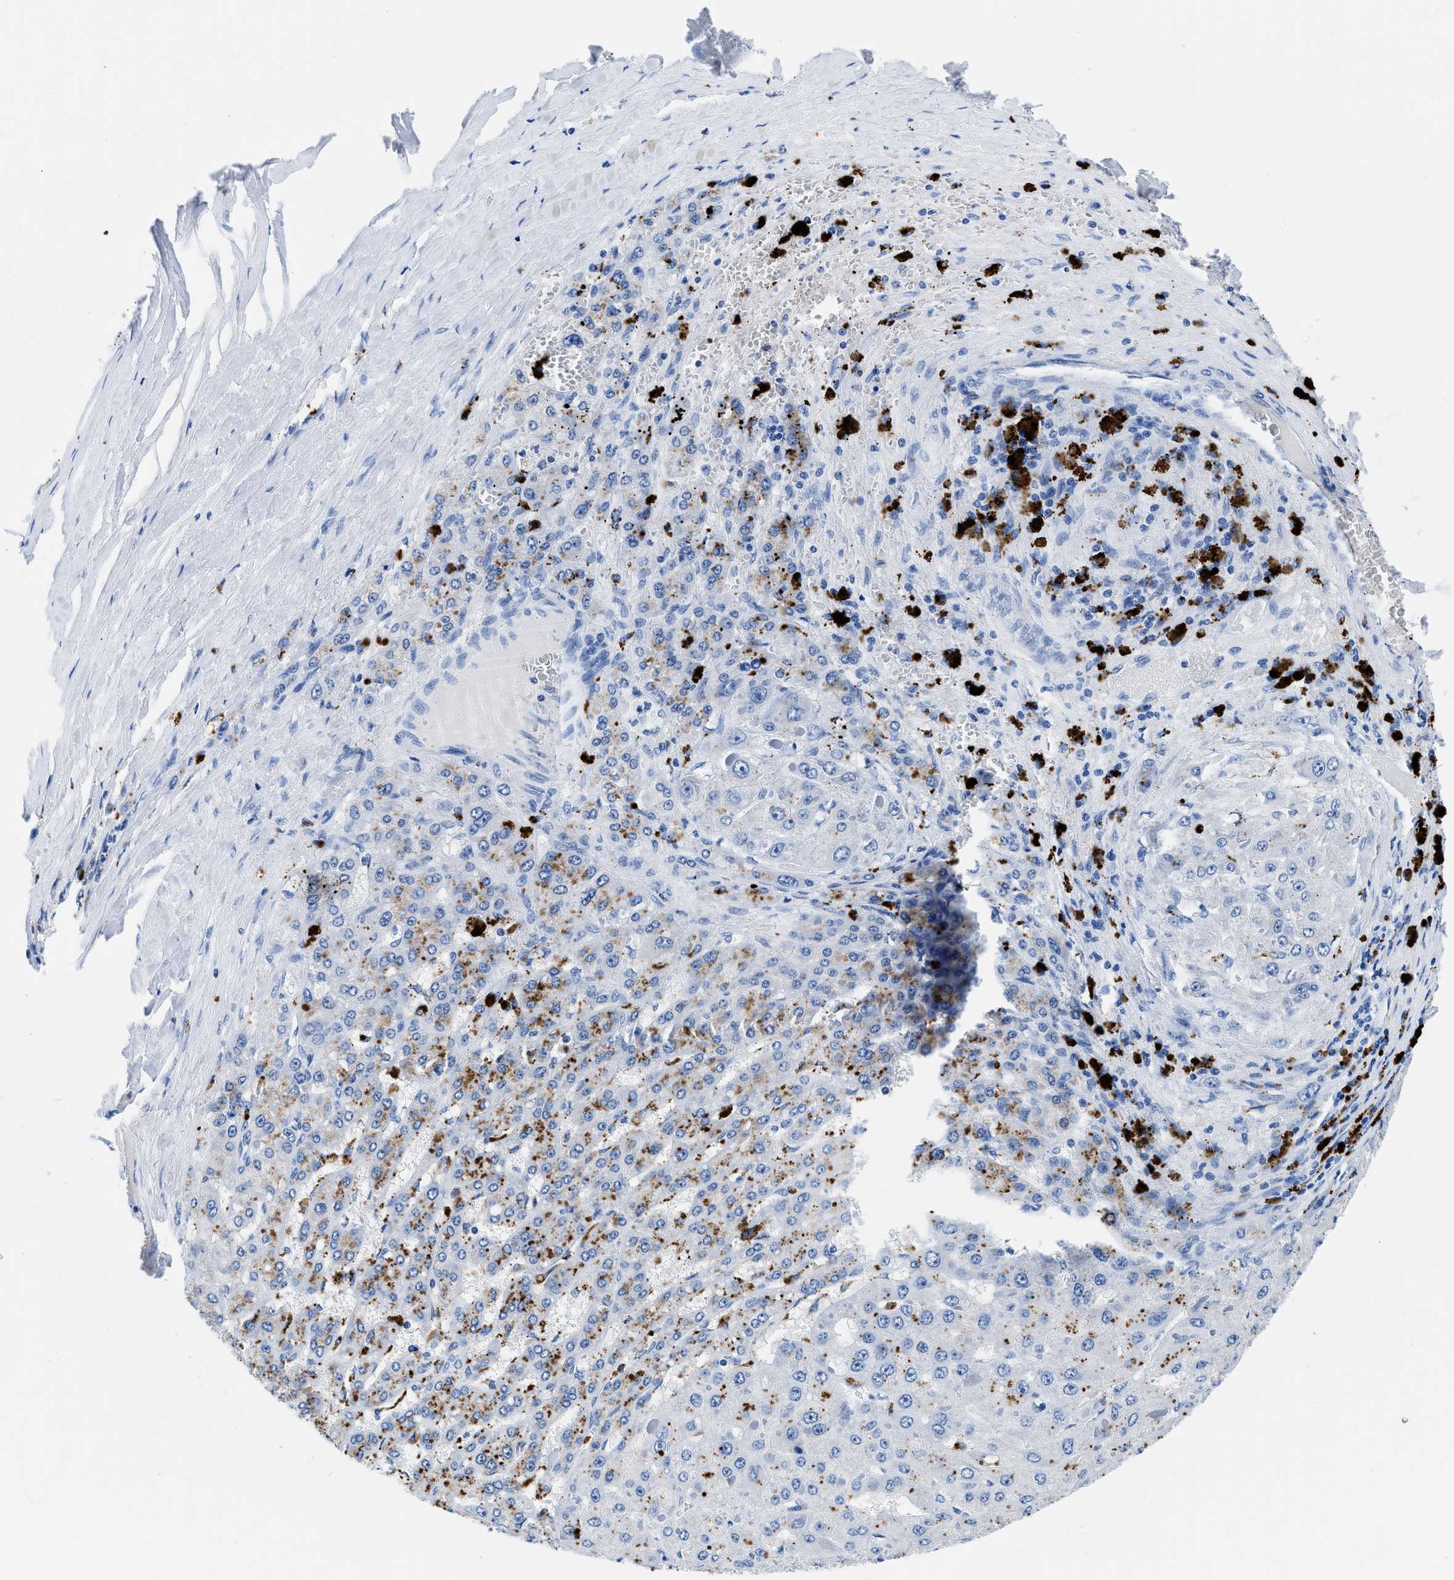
{"staining": {"intensity": "moderate", "quantity": "<25%", "location": "cytoplasmic/membranous"}, "tissue": "liver cancer", "cell_type": "Tumor cells", "image_type": "cancer", "snomed": [{"axis": "morphology", "description": "Carcinoma, Hepatocellular, NOS"}, {"axis": "topography", "description": "Liver"}], "caption": "Hepatocellular carcinoma (liver) stained with DAB immunohistochemistry (IHC) displays low levels of moderate cytoplasmic/membranous staining in about <25% of tumor cells. Immunohistochemistry stains the protein of interest in brown and the nuclei are stained blue.", "gene": "OR14K1", "patient": {"sex": "female", "age": 73}}